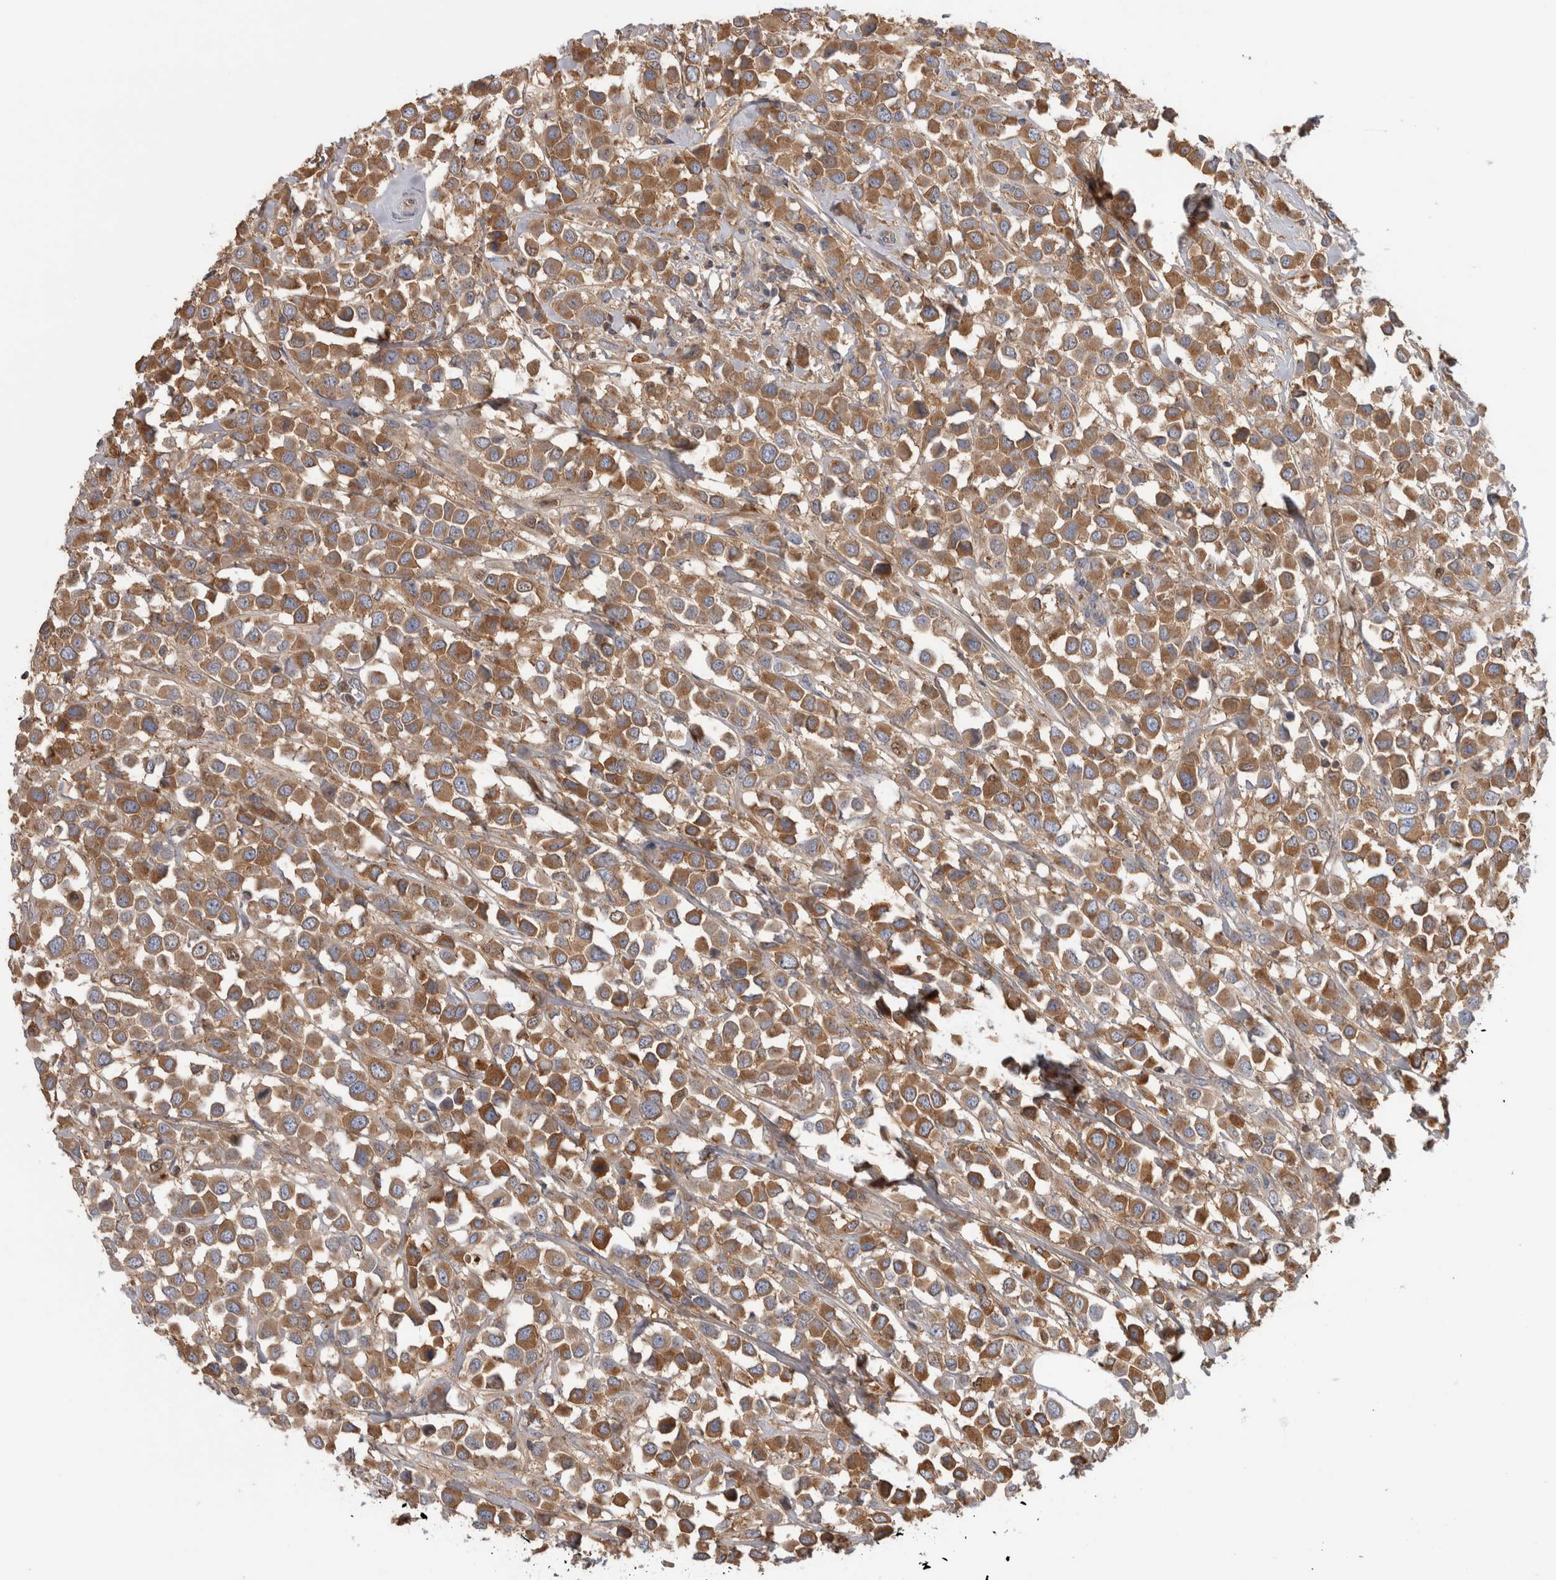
{"staining": {"intensity": "moderate", "quantity": ">75%", "location": "cytoplasmic/membranous"}, "tissue": "breast cancer", "cell_type": "Tumor cells", "image_type": "cancer", "snomed": [{"axis": "morphology", "description": "Duct carcinoma"}, {"axis": "topography", "description": "Breast"}], "caption": "A brown stain highlights moderate cytoplasmic/membranous expression of a protein in breast cancer tumor cells.", "gene": "TBCE", "patient": {"sex": "female", "age": 61}}